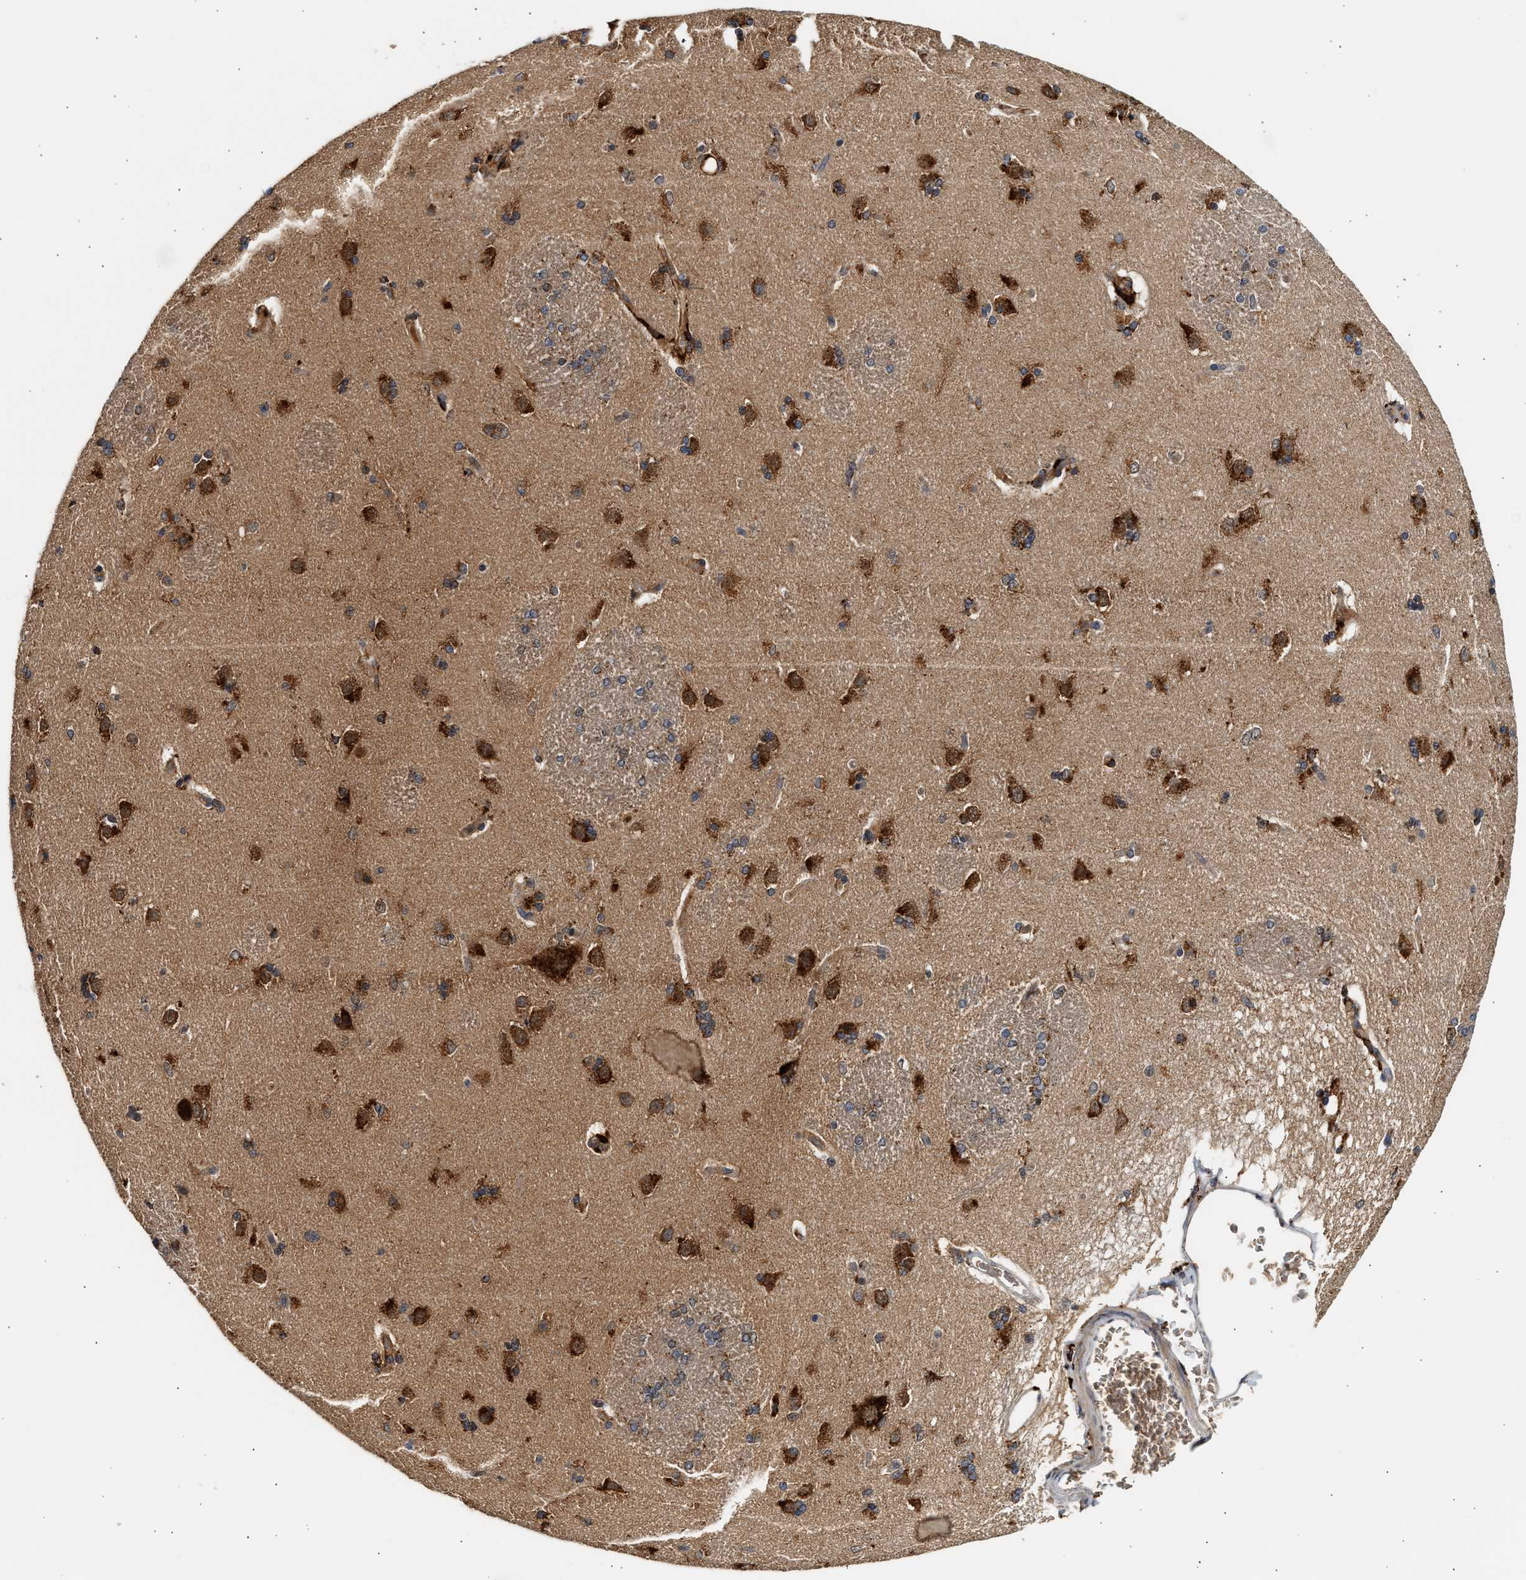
{"staining": {"intensity": "strong", "quantity": "<25%", "location": "cytoplasmic/membranous"}, "tissue": "caudate", "cell_type": "Glial cells", "image_type": "normal", "snomed": [{"axis": "morphology", "description": "Normal tissue, NOS"}, {"axis": "topography", "description": "Lateral ventricle wall"}], "caption": "Immunohistochemical staining of unremarkable human caudate displays strong cytoplasmic/membranous protein positivity in about <25% of glial cells.", "gene": "PLD3", "patient": {"sex": "female", "age": 19}}